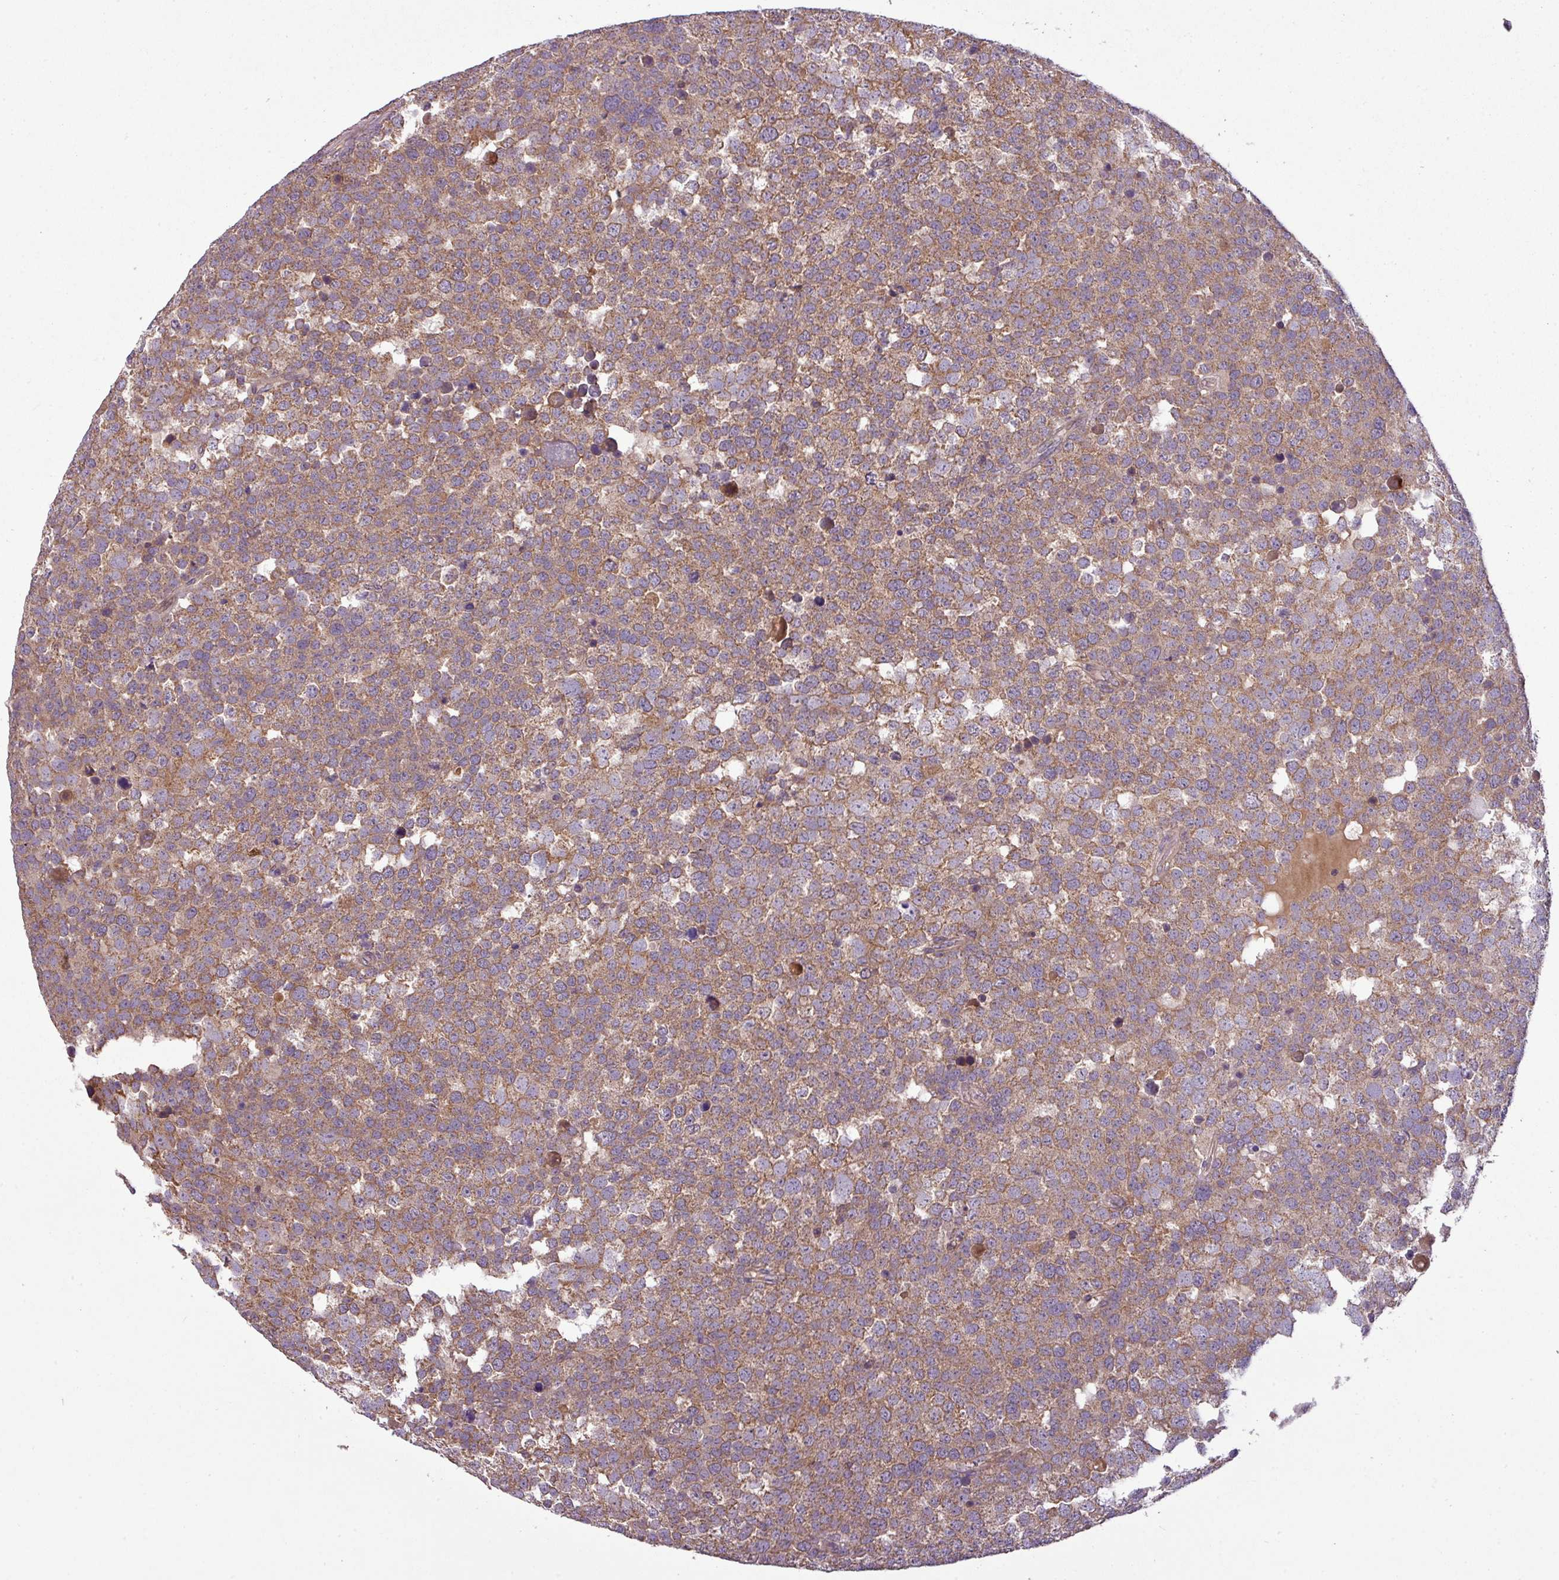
{"staining": {"intensity": "moderate", "quantity": ">75%", "location": "cytoplasmic/membranous"}, "tissue": "testis cancer", "cell_type": "Tumor cells", "image_type": "cancer", "snomed": [{"axis": "morphology", "description": "Seminoma, NOS"}, {"axis": "topography", "description": "Testis"}], "caption": "Testis cancer (seminoma) was stained to show a protein in brown. There is medium levels of moderate cytoplasmic/membranous positivity in about >75% of tumor cells.", "gene": "PAPLN", "patient": {"sex": "male", "age": 71}}